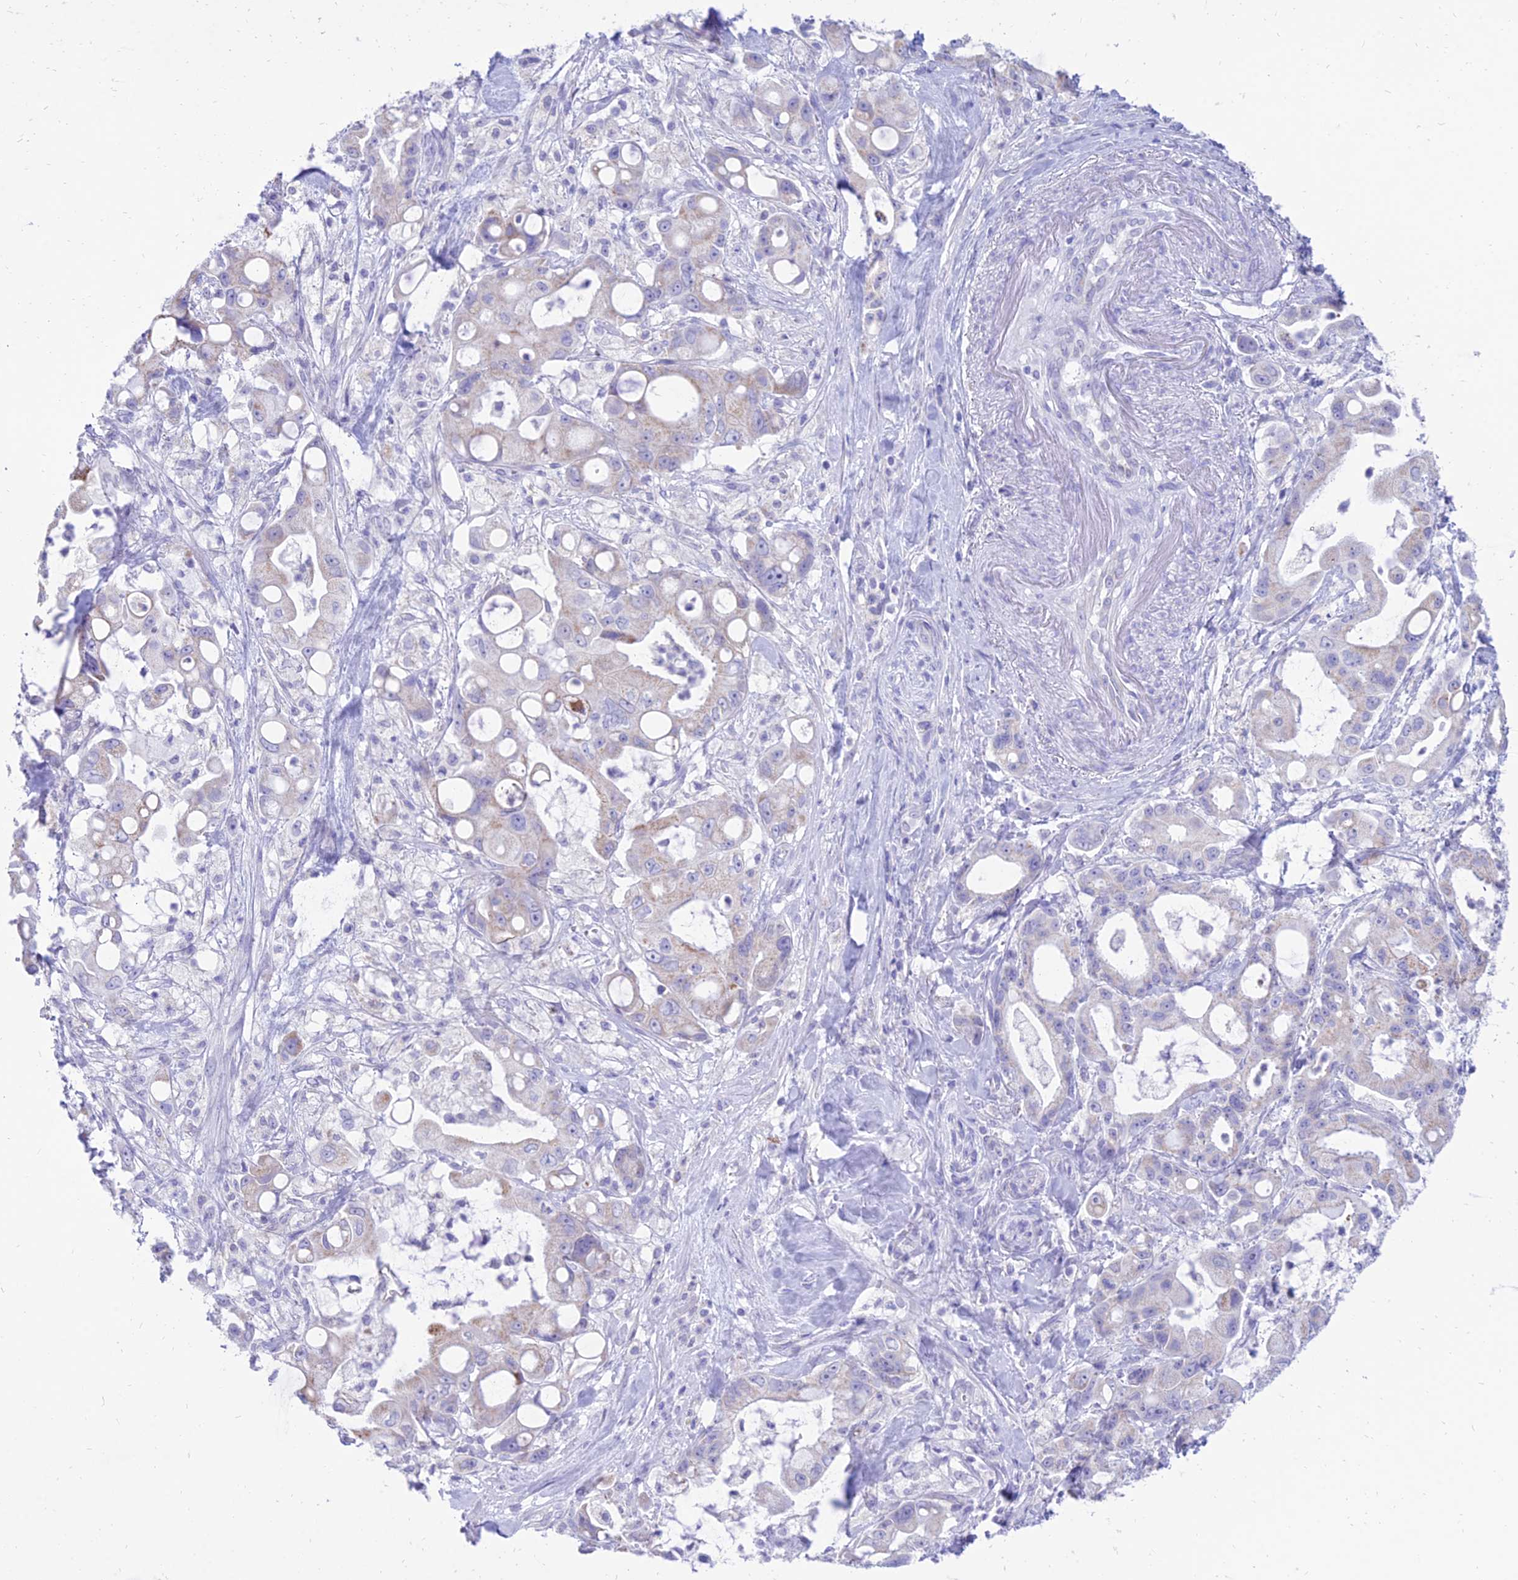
{"staining": {"intensity": "negative", "quantity": "none", "location": "none"}, "tissue": "pancreatic cancer", "cell_type": "Tumor cells", "image_type": "cancer", "snomed": [{"axis": "morphology", "description": "Adenocarcinoma, NOS"}, {"axis": "topography", "description": "Pancreas"}], "caption": "Histopathology image shows no protein staining in tumor cells of pancreatic adenocarcinoma tissue. (DAB (3,3'-diaminobenzidine) immunohistochemistry (IHC) visualized using brightfield microscopy, high magnification).", "gene": "PKN3", "patient": {"sex": "male", "age": 68}}